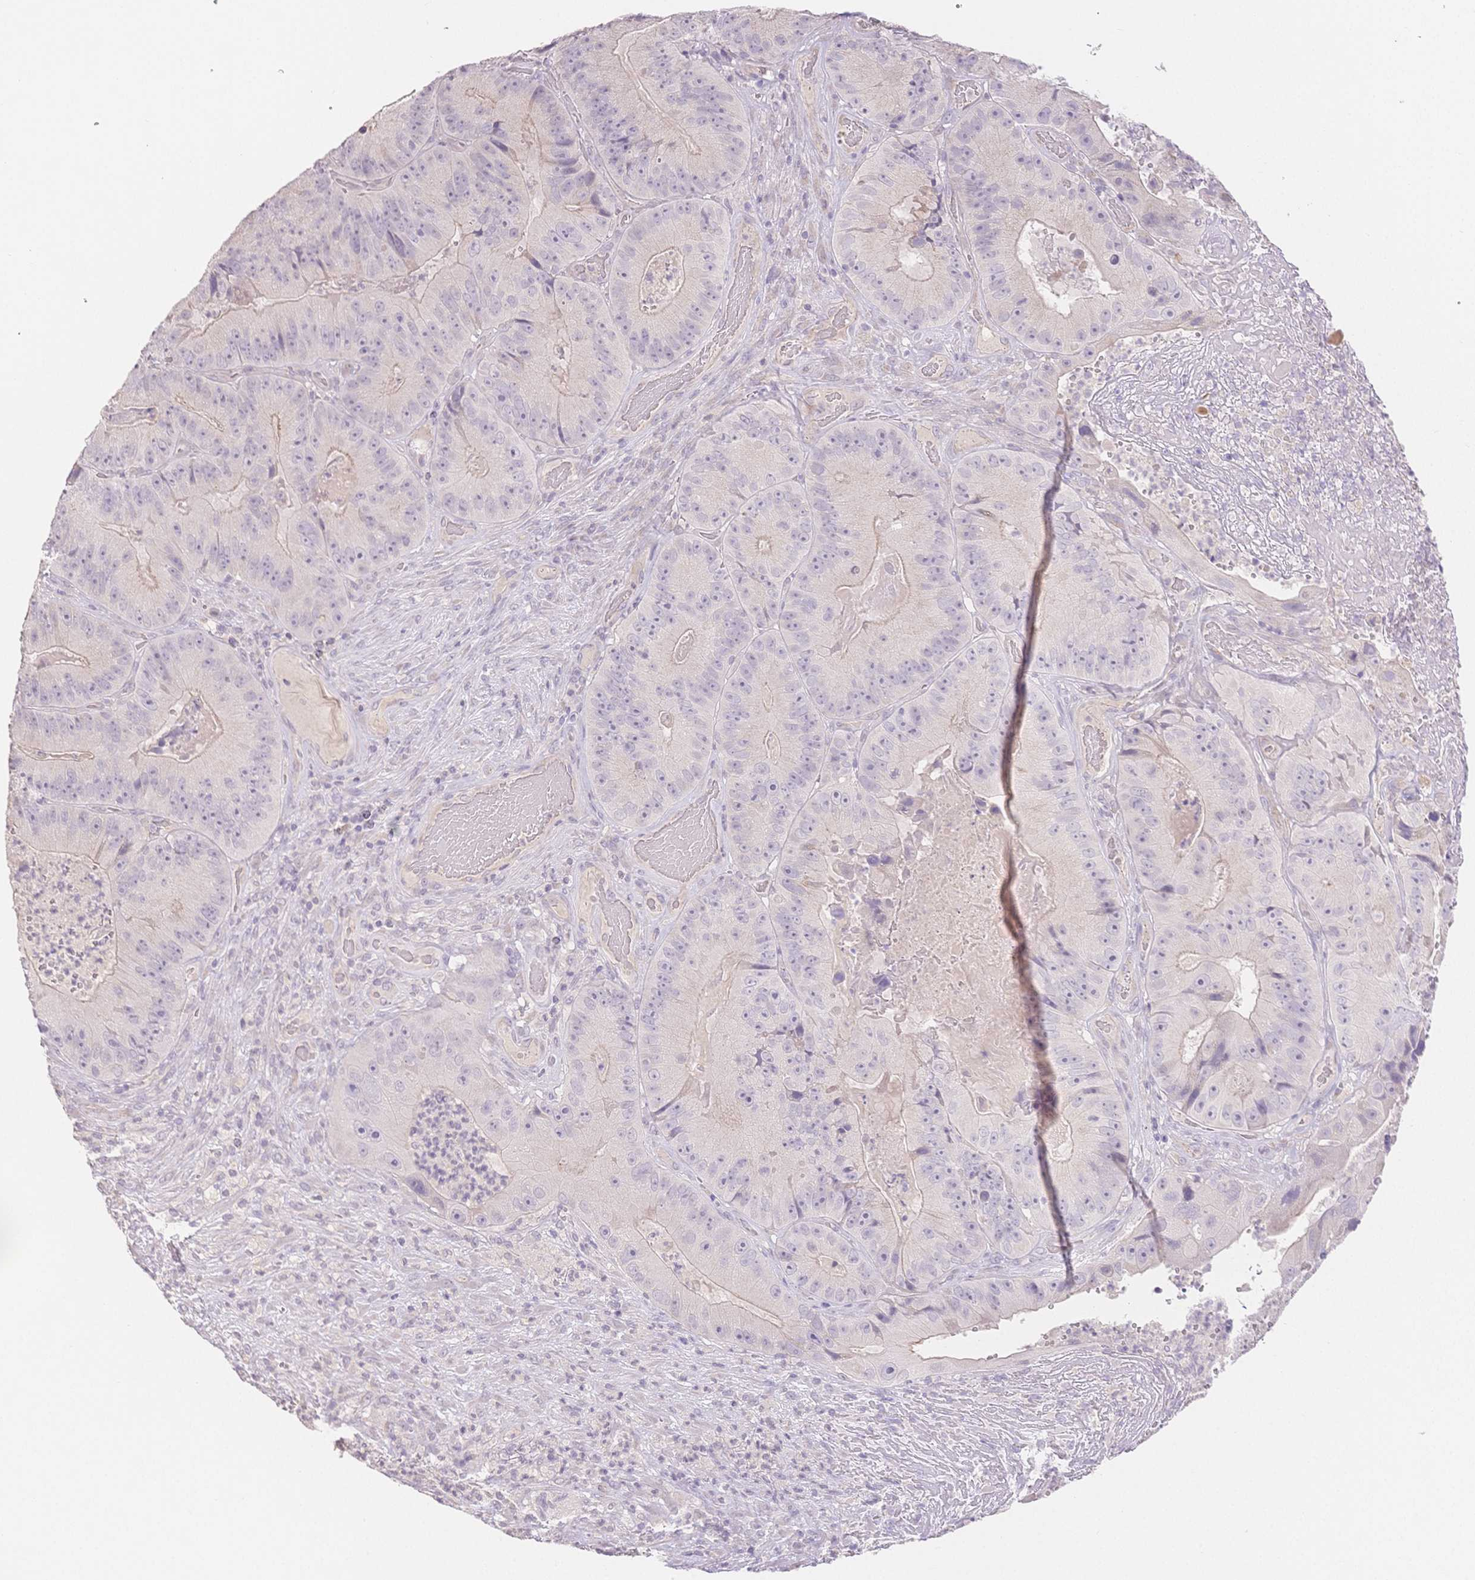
{"staining": {"intensity": "negative", "quantity": "none", "location": "none"}, "tissue": "colorectal cancer", "cell_type": "Tumor cells", "image_type": "cancer", "snomed": [{"axis": "morphology", "description": "Adenocarcinoma, NOS"}, {"axis": "topography", "description": "Colon"}], "caption": "This is an immunohistochemistry (IHC) histopathology image of colorectal cancer (adenocarcinoma). There is no expression in tumor cells.", "gene": "SUV39H2", "patient": {"sex": "female", "age": 86}}